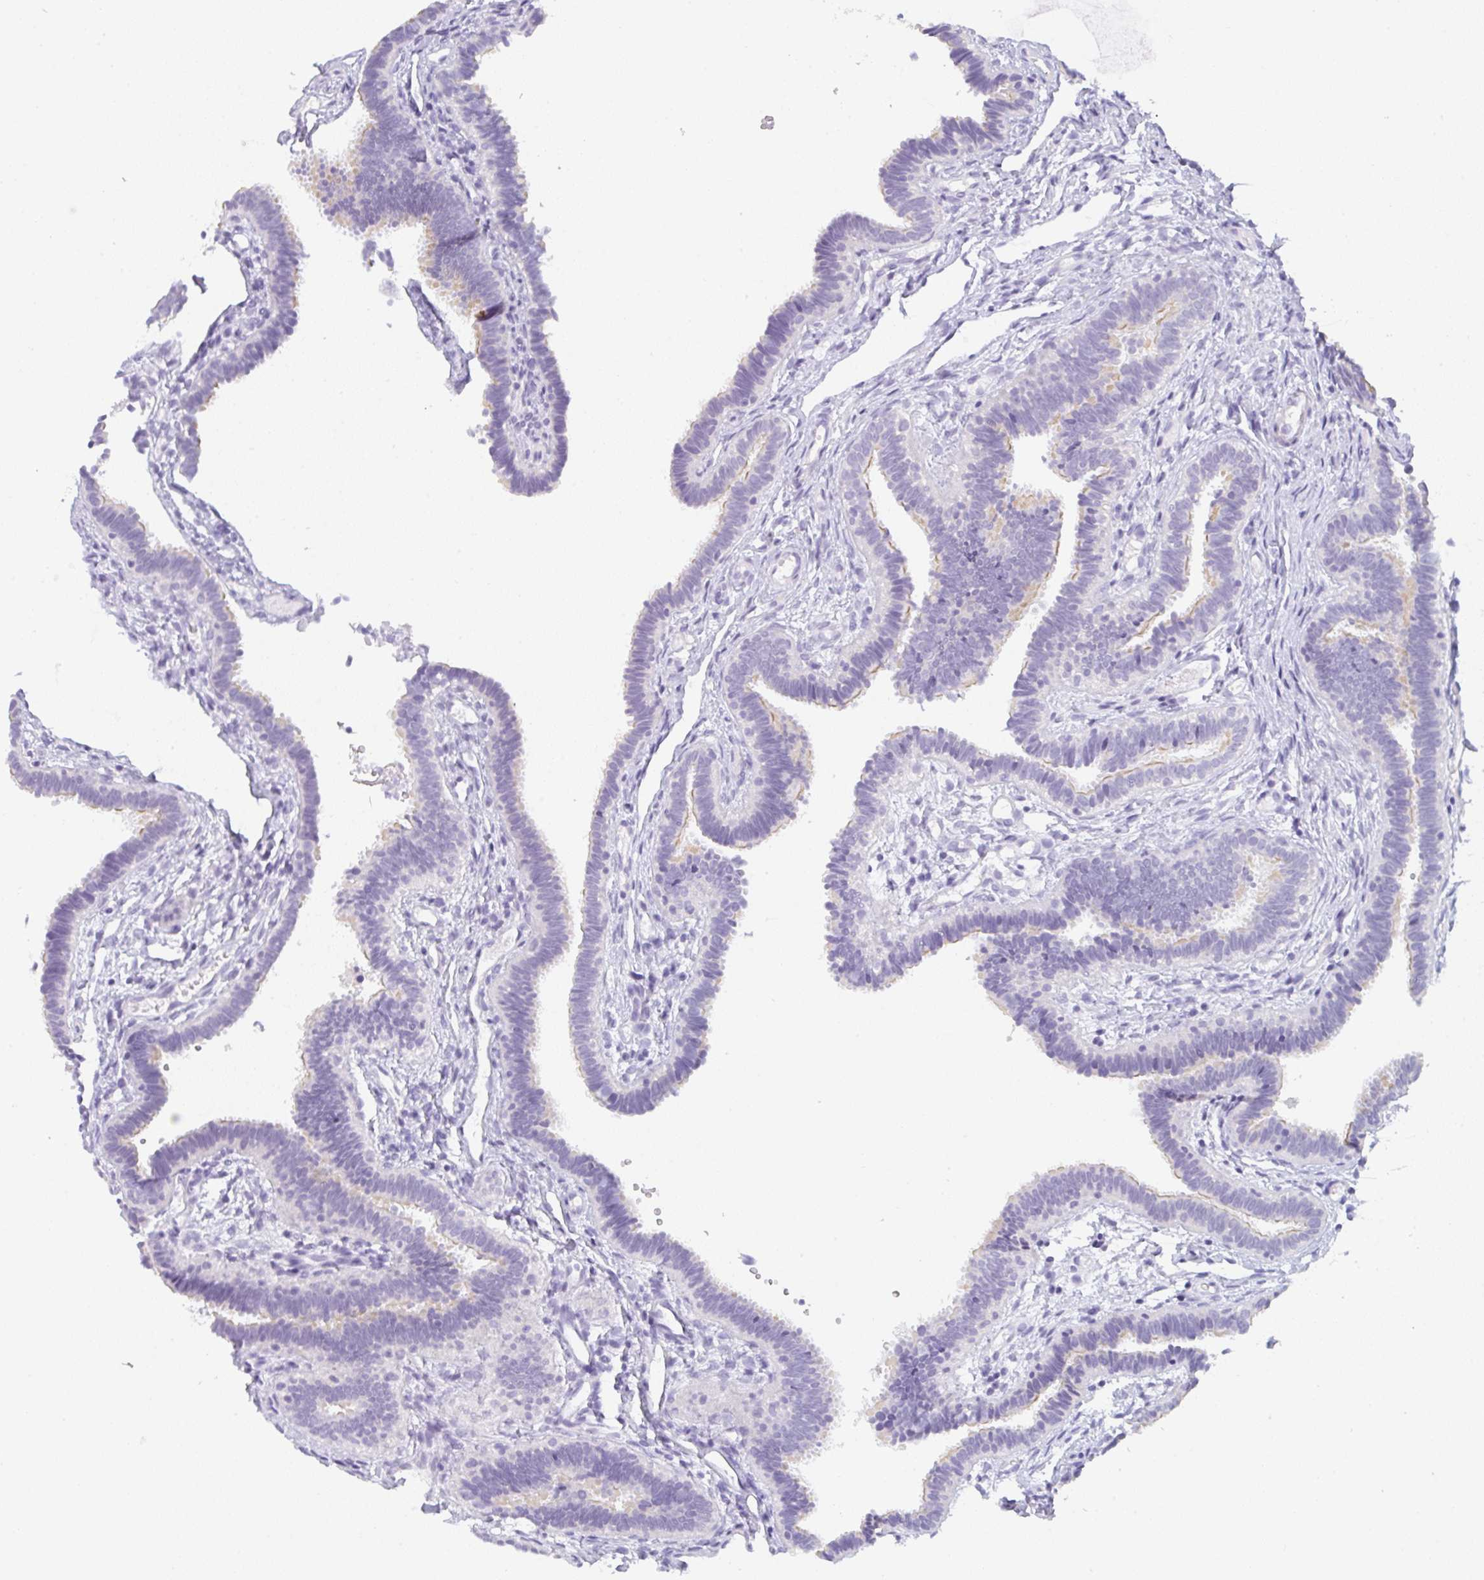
{"staining": {"intensity": "weak", "quantity": "<25%", "location": "cytoplasmic/membranous"}, "tissue": "fallopian tube", "cell_type": "Glandular cells", "image_type": "normal", "snomed": [{"axis": "morphology", "description": "Normal tissue, NOS"}, {"axis": "topography", "description": "Fallopian tube"}], "caption": "Histopathology image shows no protein staining in glandular cells of normal fallopian tube.", "gene": "LPAR4", "patient": {"sex": "female", "age": 37}}